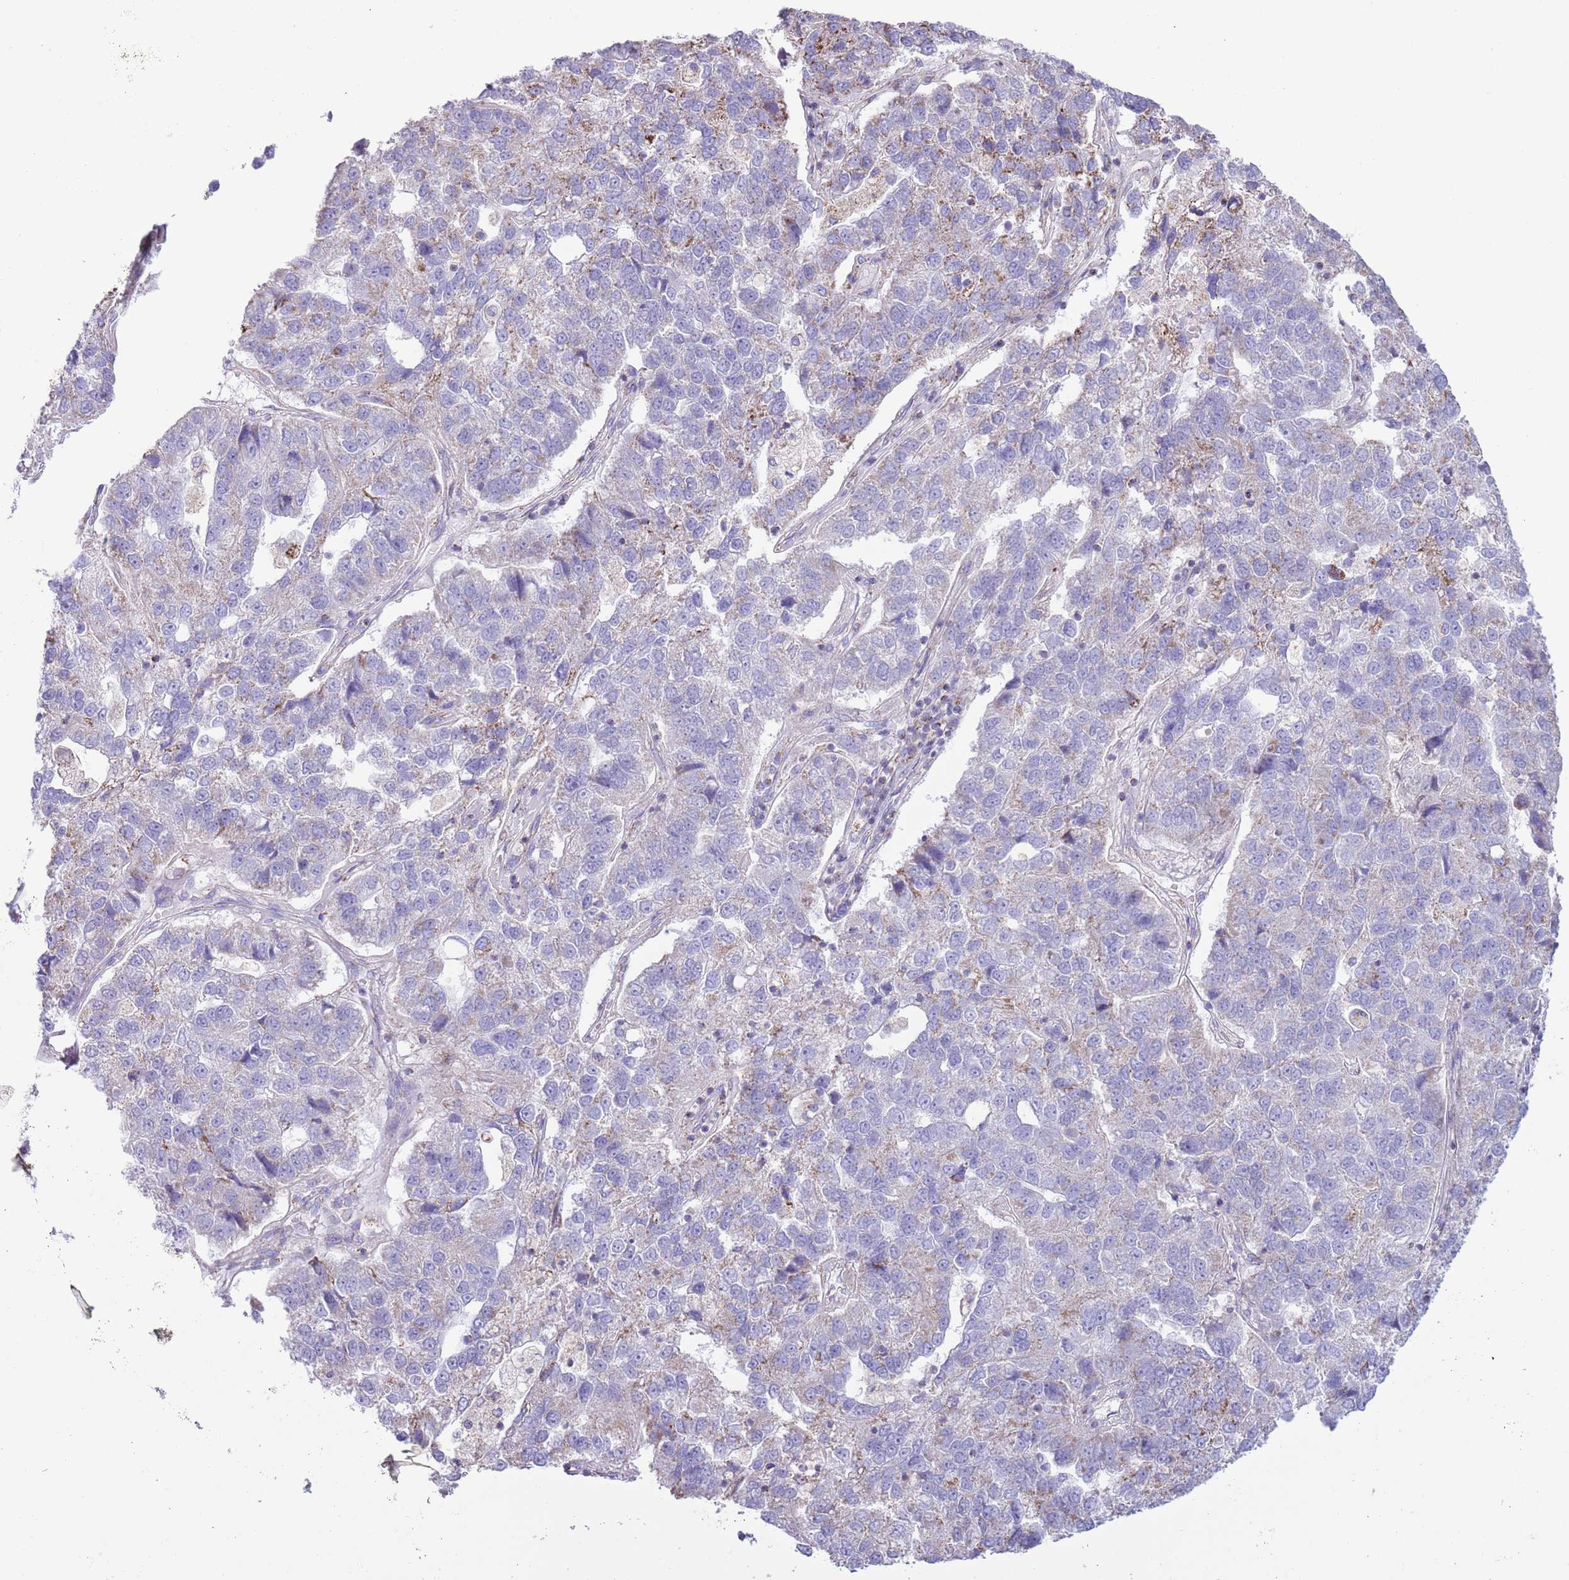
{"staining": {"intensity": "weak", "quantity": "<25%", "location": "cytoplasmic/membranous"}, "tissue": "pancreatic cancer", "cell_type": "Tumor cells", "image_type": "cancer", "snomed": [{"axis": "morphology", "description": "Adenocarcinoma, NOS"}, {"axis": "topography", "description": "Pancreas"}], "caption": "Immunohistochemistry (IHC) of human pancreatic cancer (adenocarcinoma) exhibits no positivity in tumor cells.", "gene": "ATP6V1B1", "patient": {"sex": "female", "age": 61}}